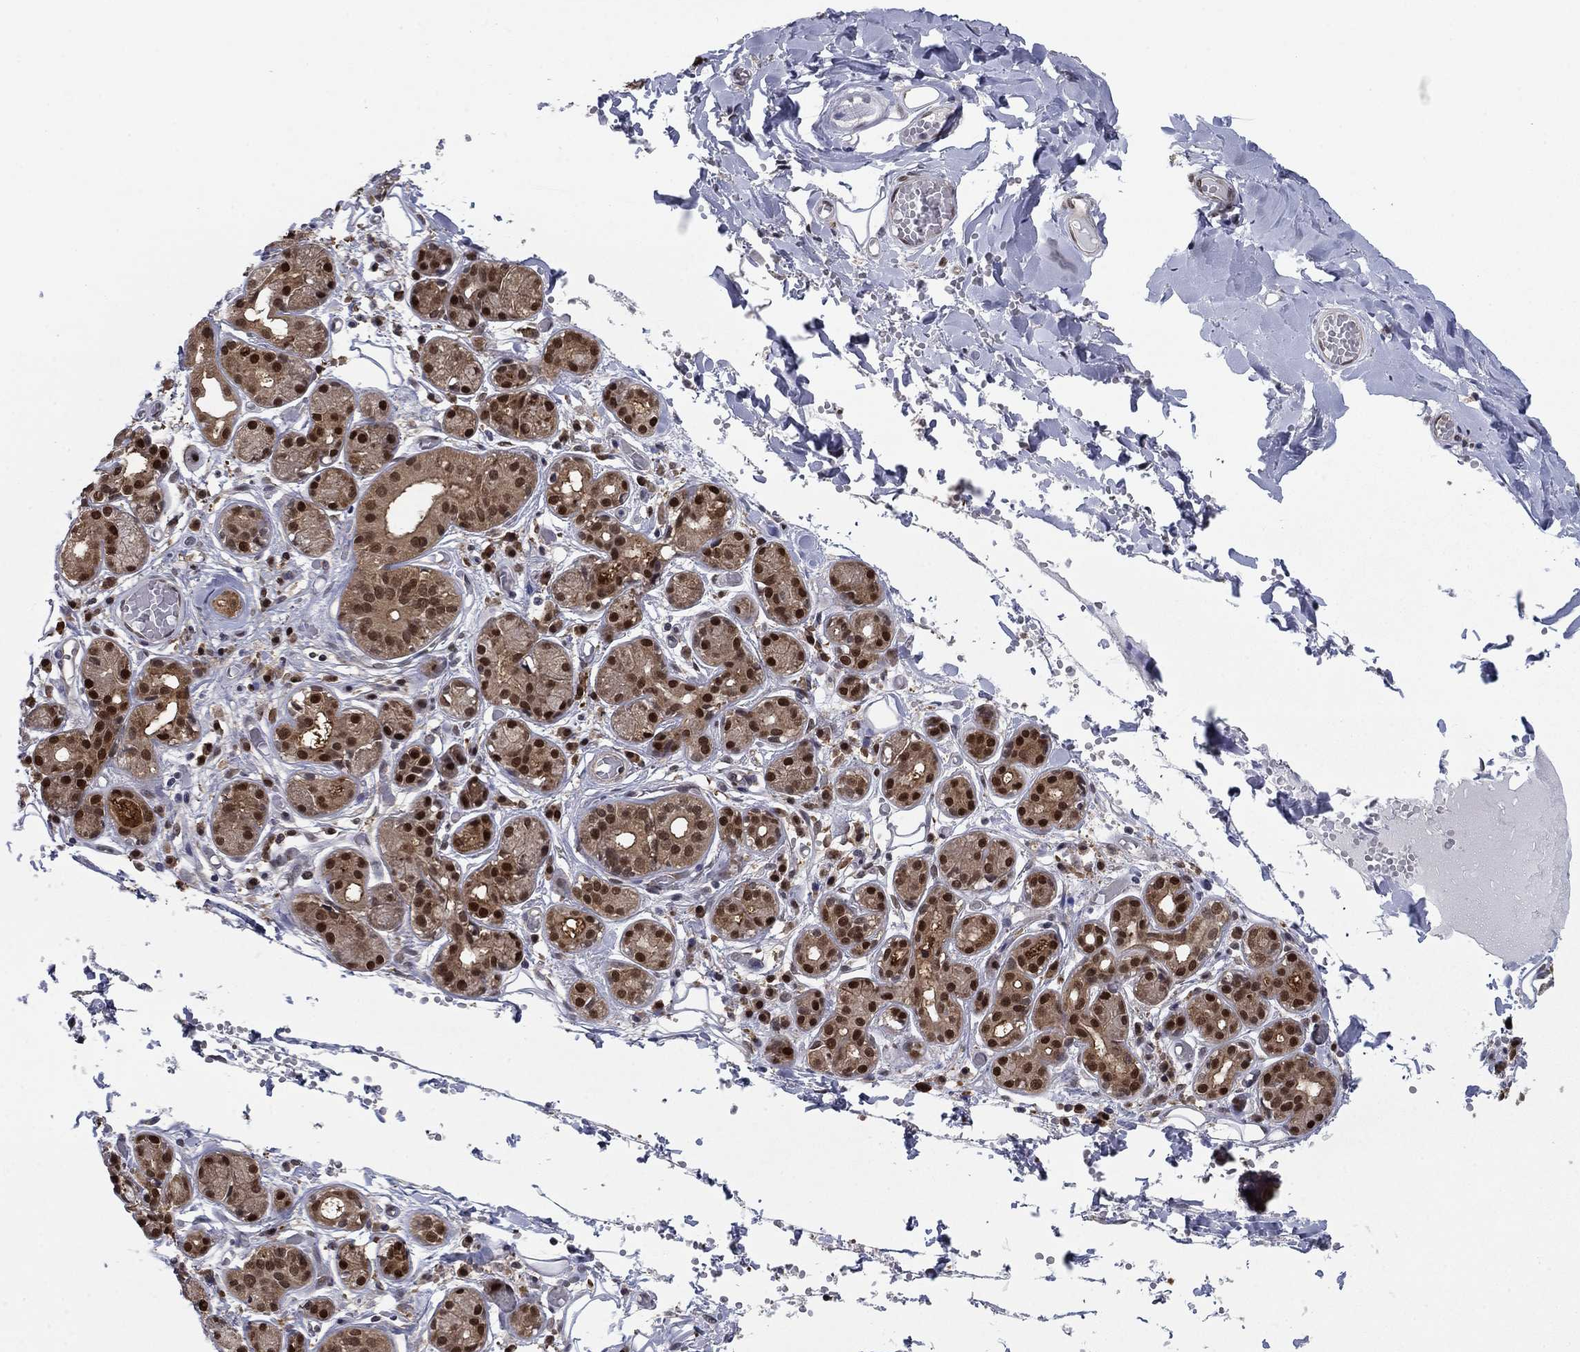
{"staining": {"intensity": "strong", "quantity": ">75%", "location": "cytoplasmic/membranous,nuclear"}, "tissue": "salivary gland", "cell_type": "Glandular cells", "image_type": "normal", "snomed": [{"axis": "morphology", "description": "Normal tissue, NOS"}, {"axis": "topography", "description": "Salivary gland"}, {"axis": "topography", "description": "Peripheral nerve tissue"}], "caption": "A high-resolution micrograph shows immunohistochemistry staining of benign salivary gland, which demonstrates strong cytoplasmic/membranous,nuclear expression in approximately >75% of glandular cells. (IHC, brightfield microscopy, high magnification).", "gene": "FKBP4", "patient": {"sex": "male", "age": 71}}